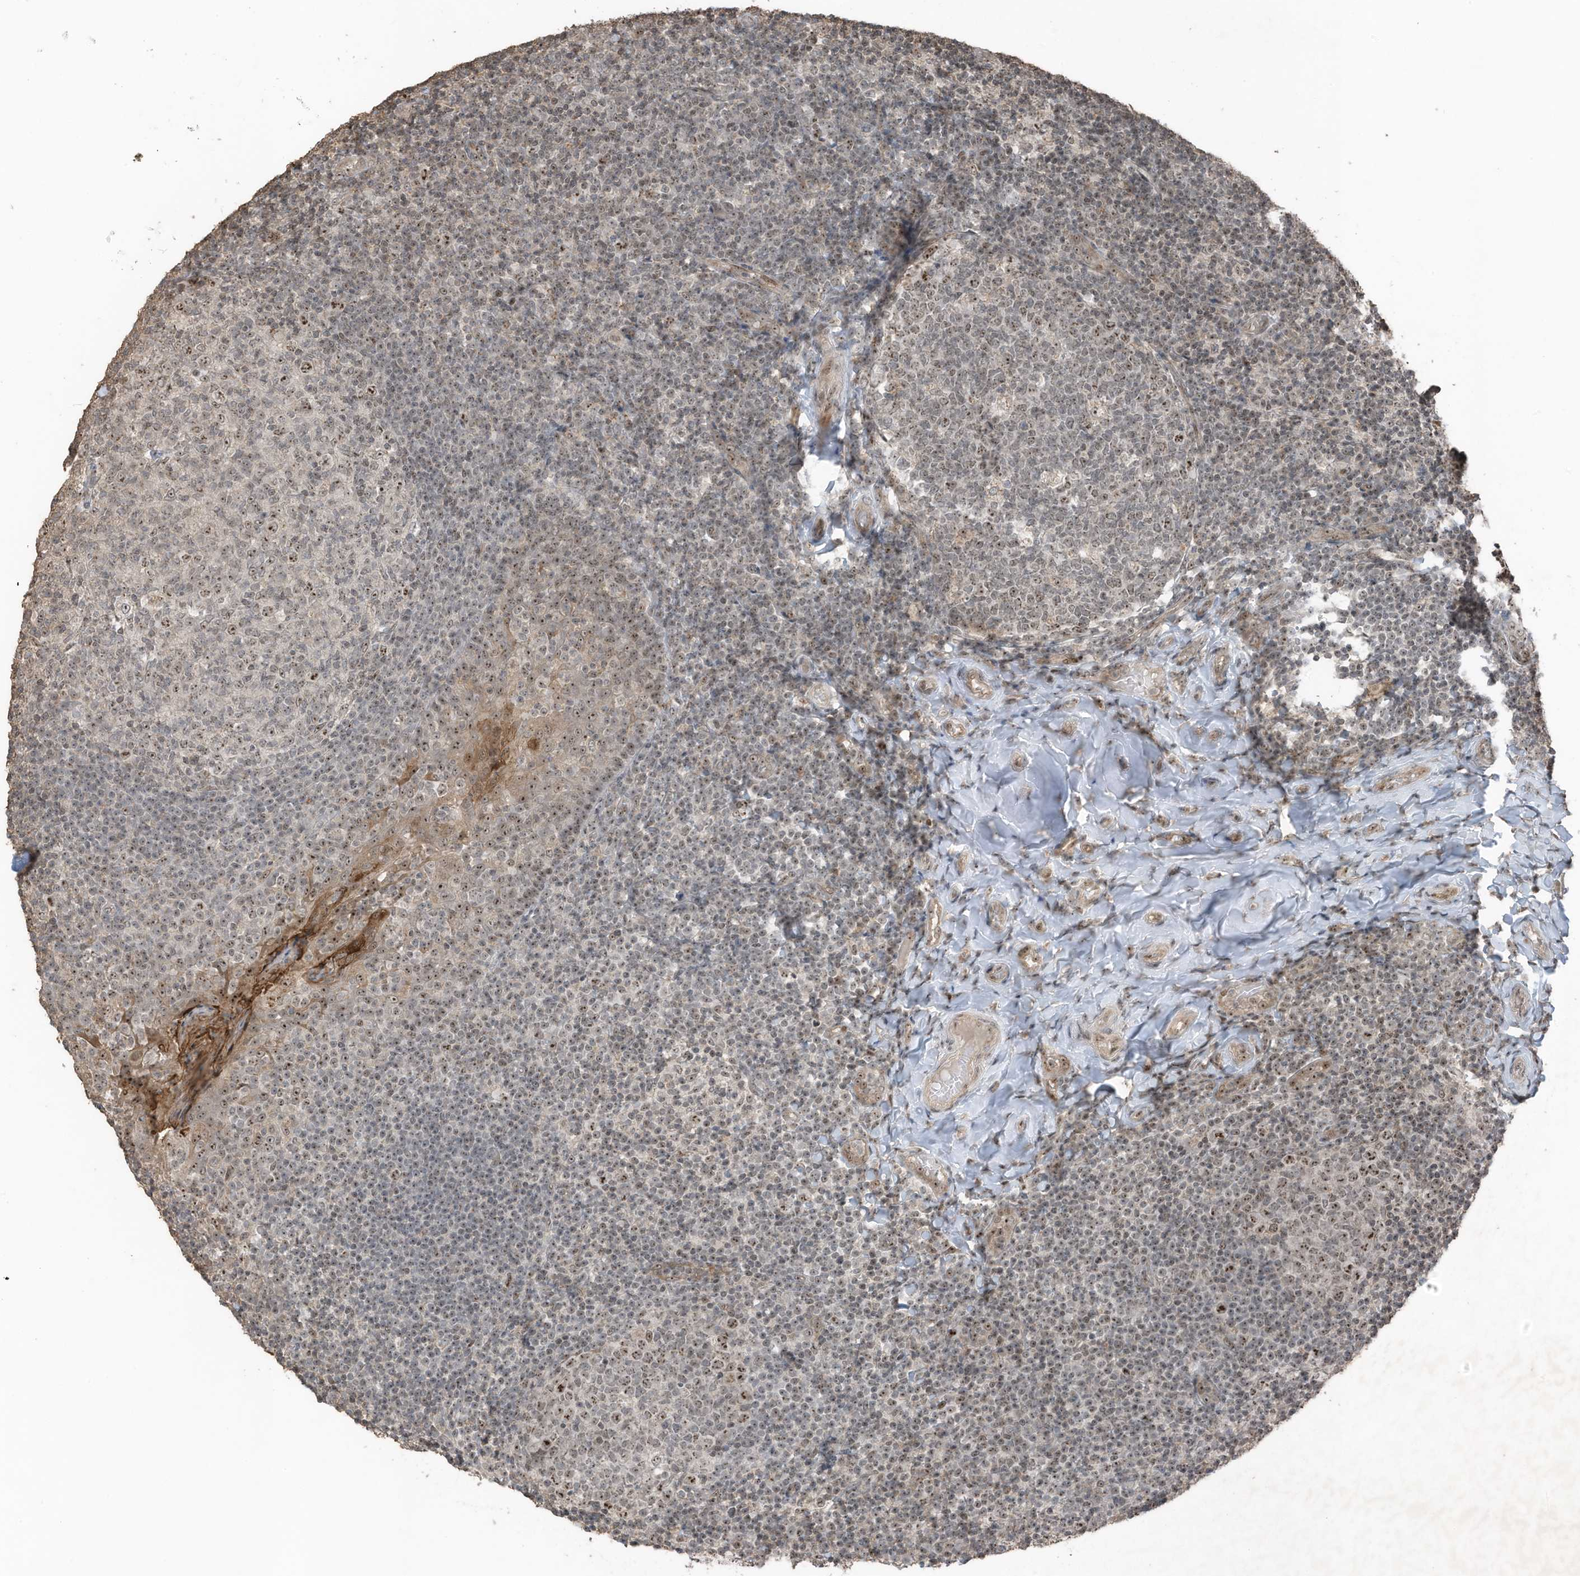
{"staining": {"intensity": "moderate", "quantity": "25%-75%", "location": "nuclear"}, "tissue": "tonsil", "cell_type": "Germinal center cells", "image_type": "normal", "snomed": [{"axis": "morphology", "description": "Normal tissue, NOS"}, {"axis": "topography", "description": "Tonsil"}], "caption": "Immunohistochemistry histopathology image of benign tonsil: human tonsil stained using immunohistochemistry exhibits medium levels of moderate protein expression localized specifically in the nuclear of germinal center cells, appearing as a nuclear brown color.", "gene": "UTP3", "patient": {"sex": "female", "age": 19}}